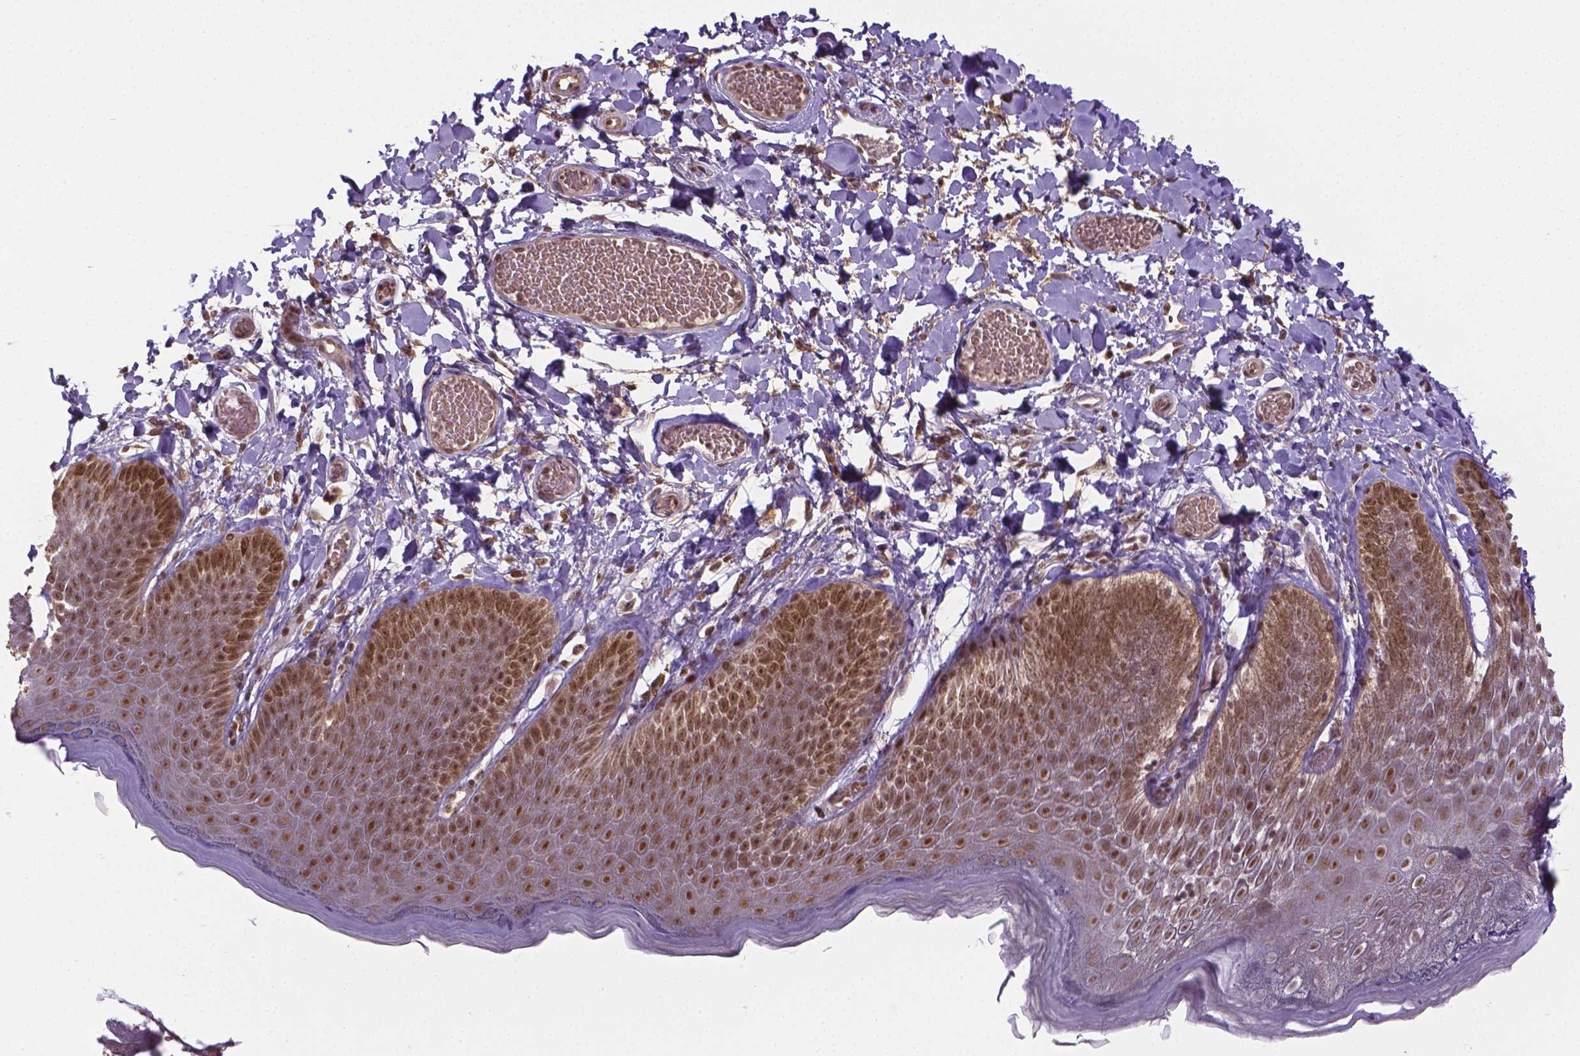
{"staining": {"intensity": "moderate", "quantity": ">75%", "location": "nuclear"}, "tissue": "skin", "cell_type": "Epidermal cells", "image_type": "normal", "snomed": [{"axis": "morphology", "description": "Normal tissue, NOS"}, {"axis": "topography", "description": "Anal"}], "caption": "Brown immunohistochemical staining in benign human skin demonstrates moderate nuclear staining in about >75% of epidermal cells. The protein is stained brown, and the nuclei are stained in blue (DAB (3,3'-diaminobenzidine) IHC with brightfield microscopy, high magnification).", "gene": "ANKRD54", "patient": {"sex": "male", "age": 53}}